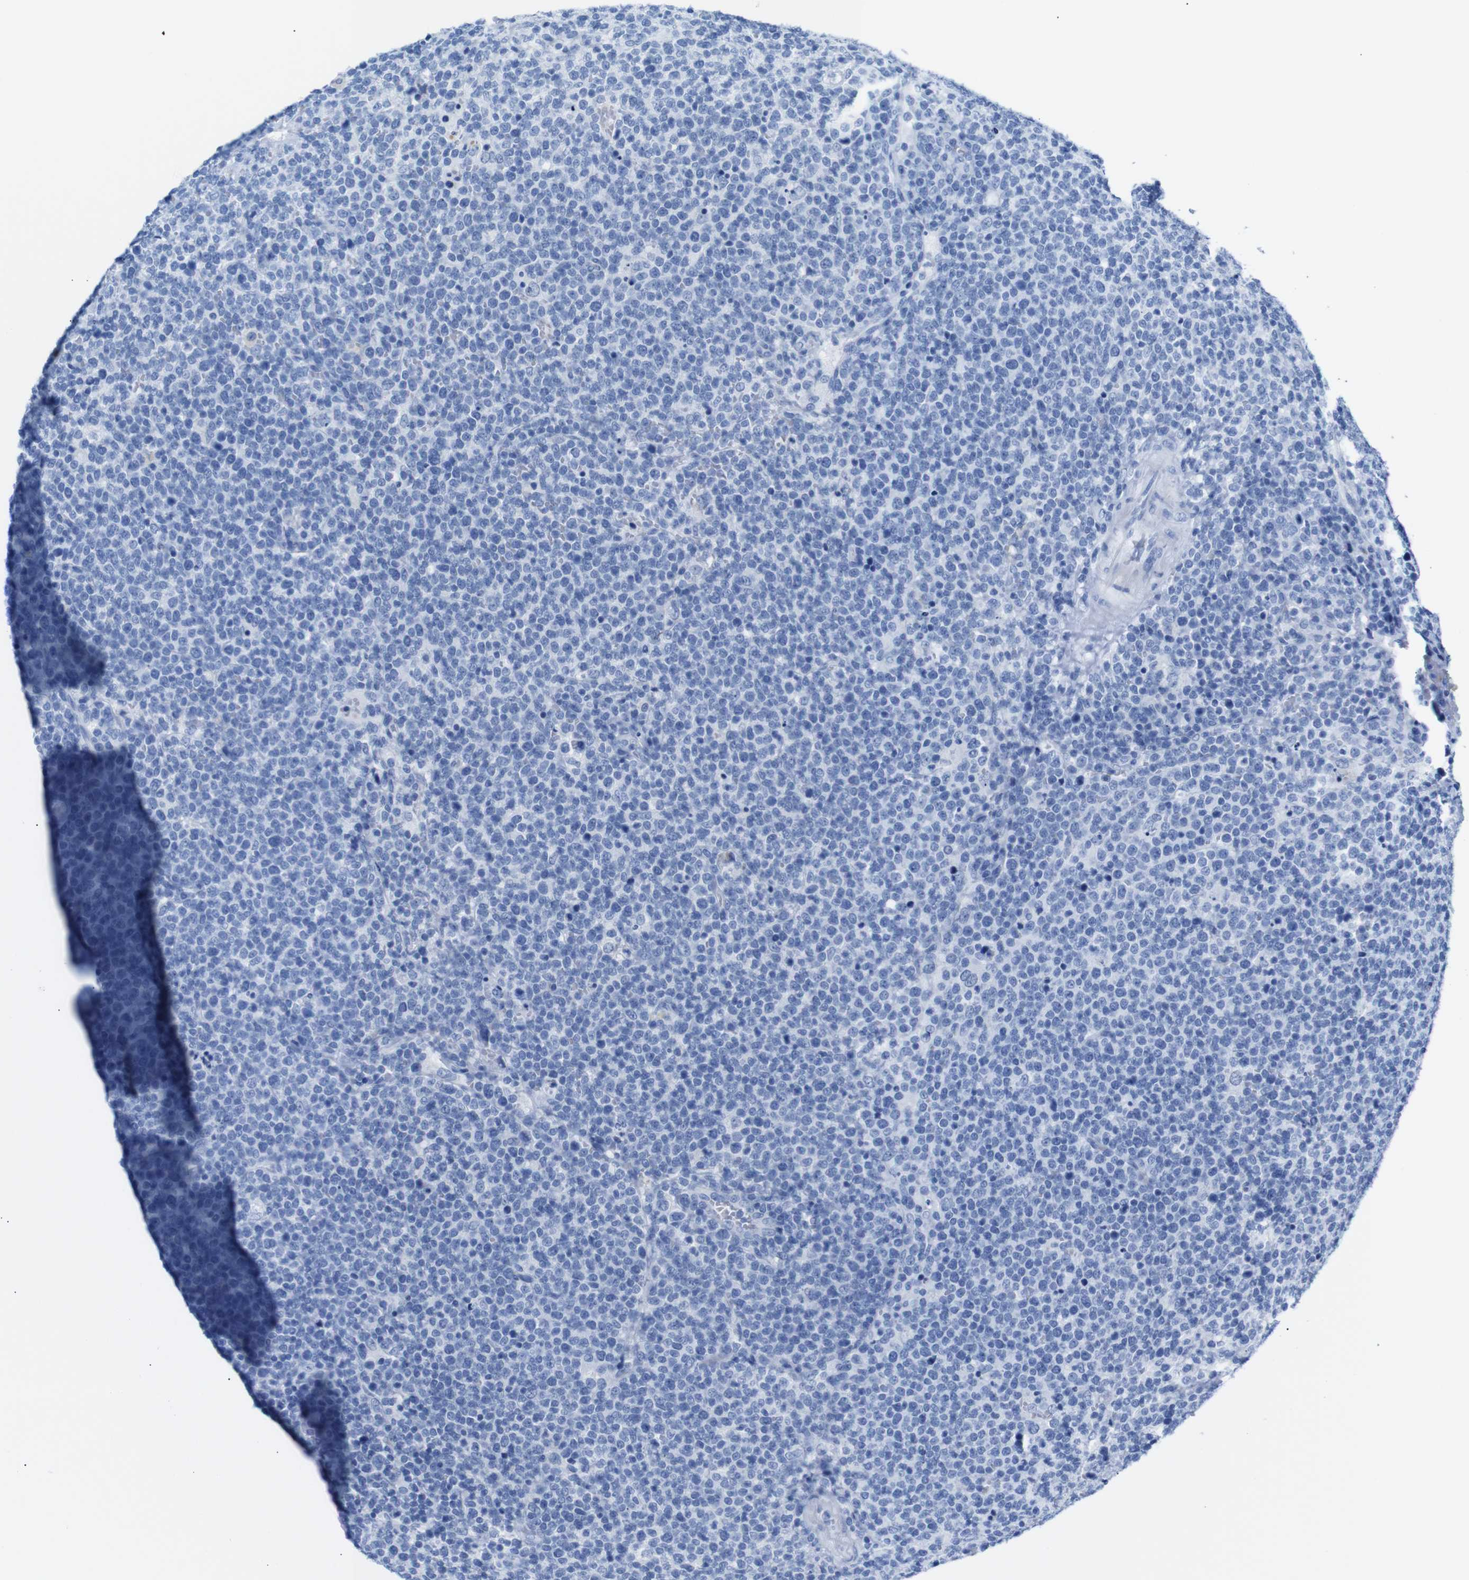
{"staining": {"intensity": "negative", "quantity": "none", "location": "none"}, "tissue": "lymphoma", "cell_type": "Tumor cells", "image_type": "cancer", "snomed": [{"axis": "morphology", "description": "Malignant lymphoma, non-Hodgkin's type, High grade"}, {"axis": "topography", "description": "Lymph node"}], "caption": "A high-resolution image shows IHC staining of lymphoma, which displays no significant staining in tumor cells.", "gene": "ERVMER34-1", "patient": {"sex": "male", "age": 61}}